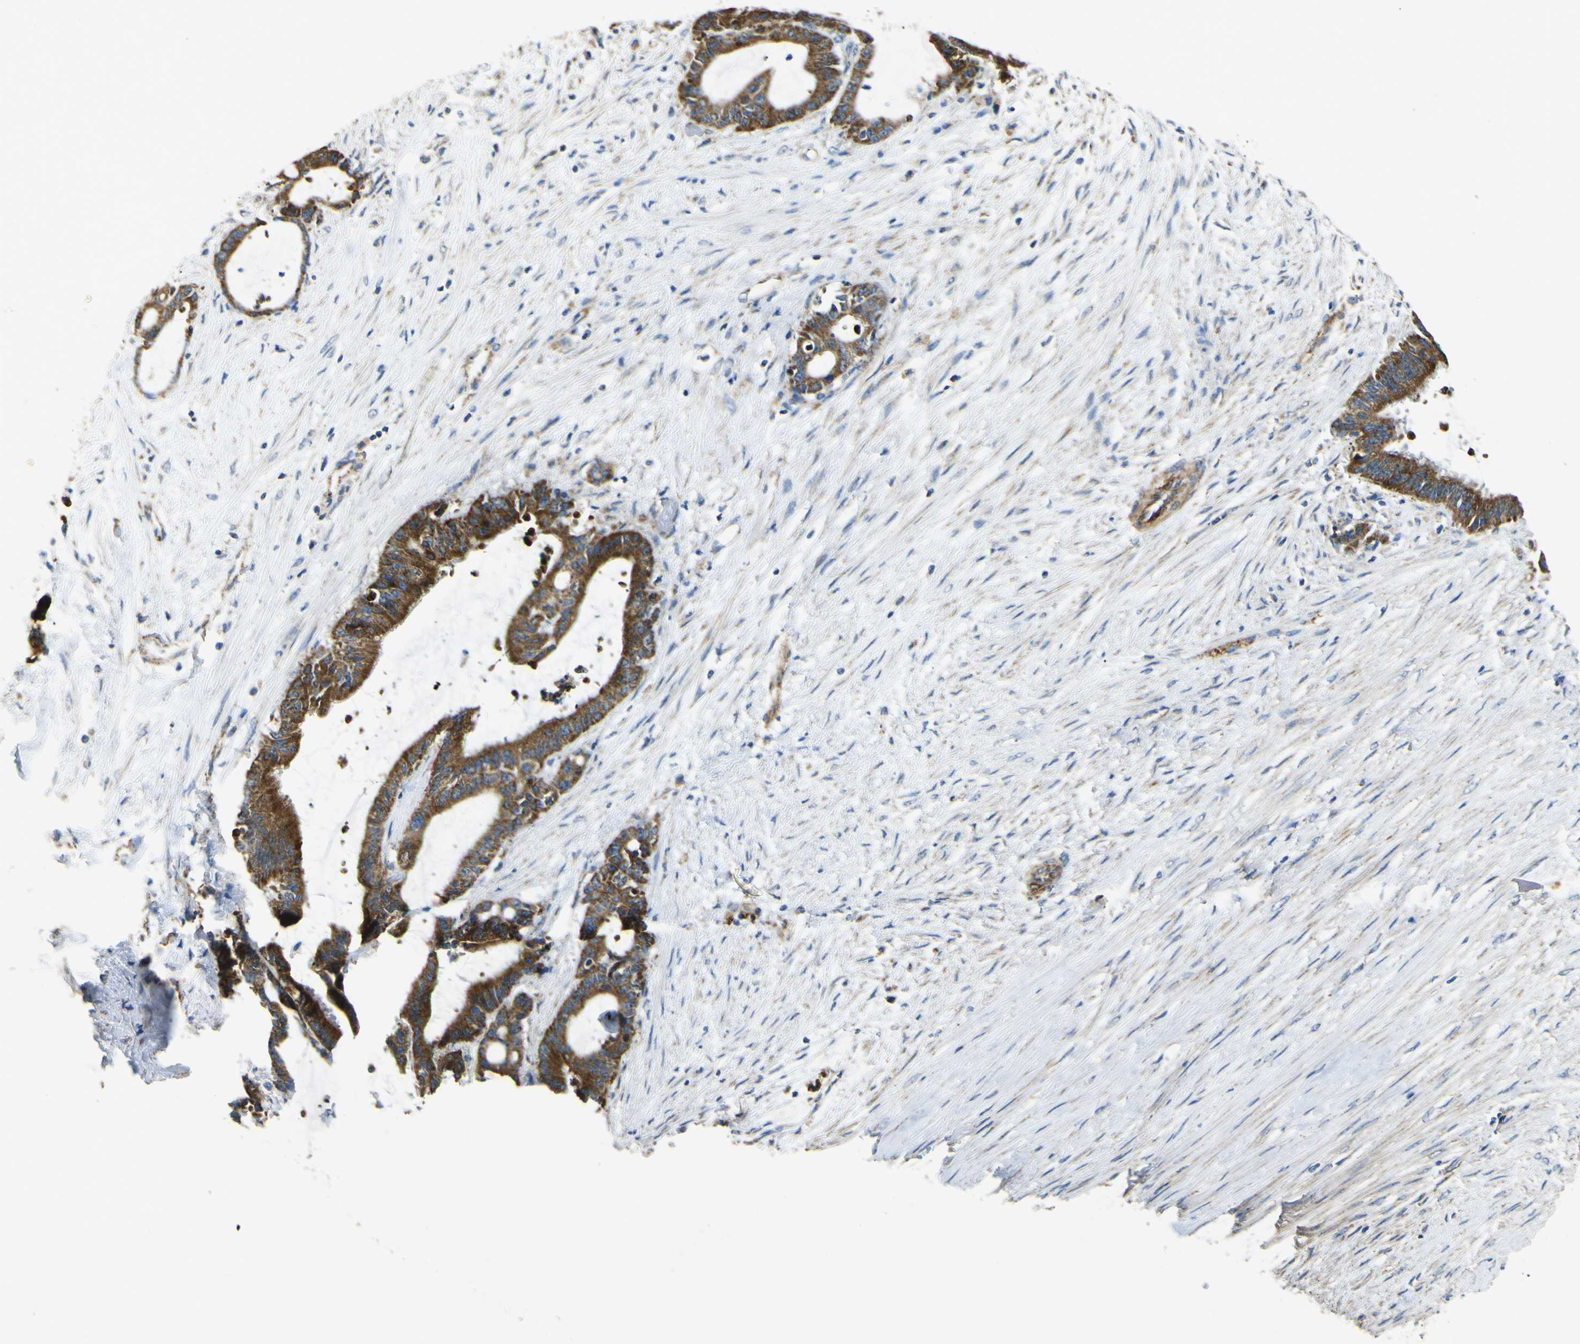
{"staining": {"intensity": "strong", "quantity": ">75%", "location": "cytoplasmic/membranous"}, "tissue": "liver cancer", "cell_type": "Tumor cells", "image_type": "cancer", "snomed": [{"axis": "morphology", "description": "Cholangiocarcinoma"}, {"axis": "topography", "description": "Liver"}], "caption": "IHC image of neoplastic tissue: liver cancer (cholangiocarcinoma) stained using IHC displays high levels of strong protein expression localized specifically in the cytoplasmic/membranous of tumor cells, appearing as a cytoplasmic/membranous brown color.", "gene": "ALDH18A1", "patient": {"sex": "female", "age": 73}}